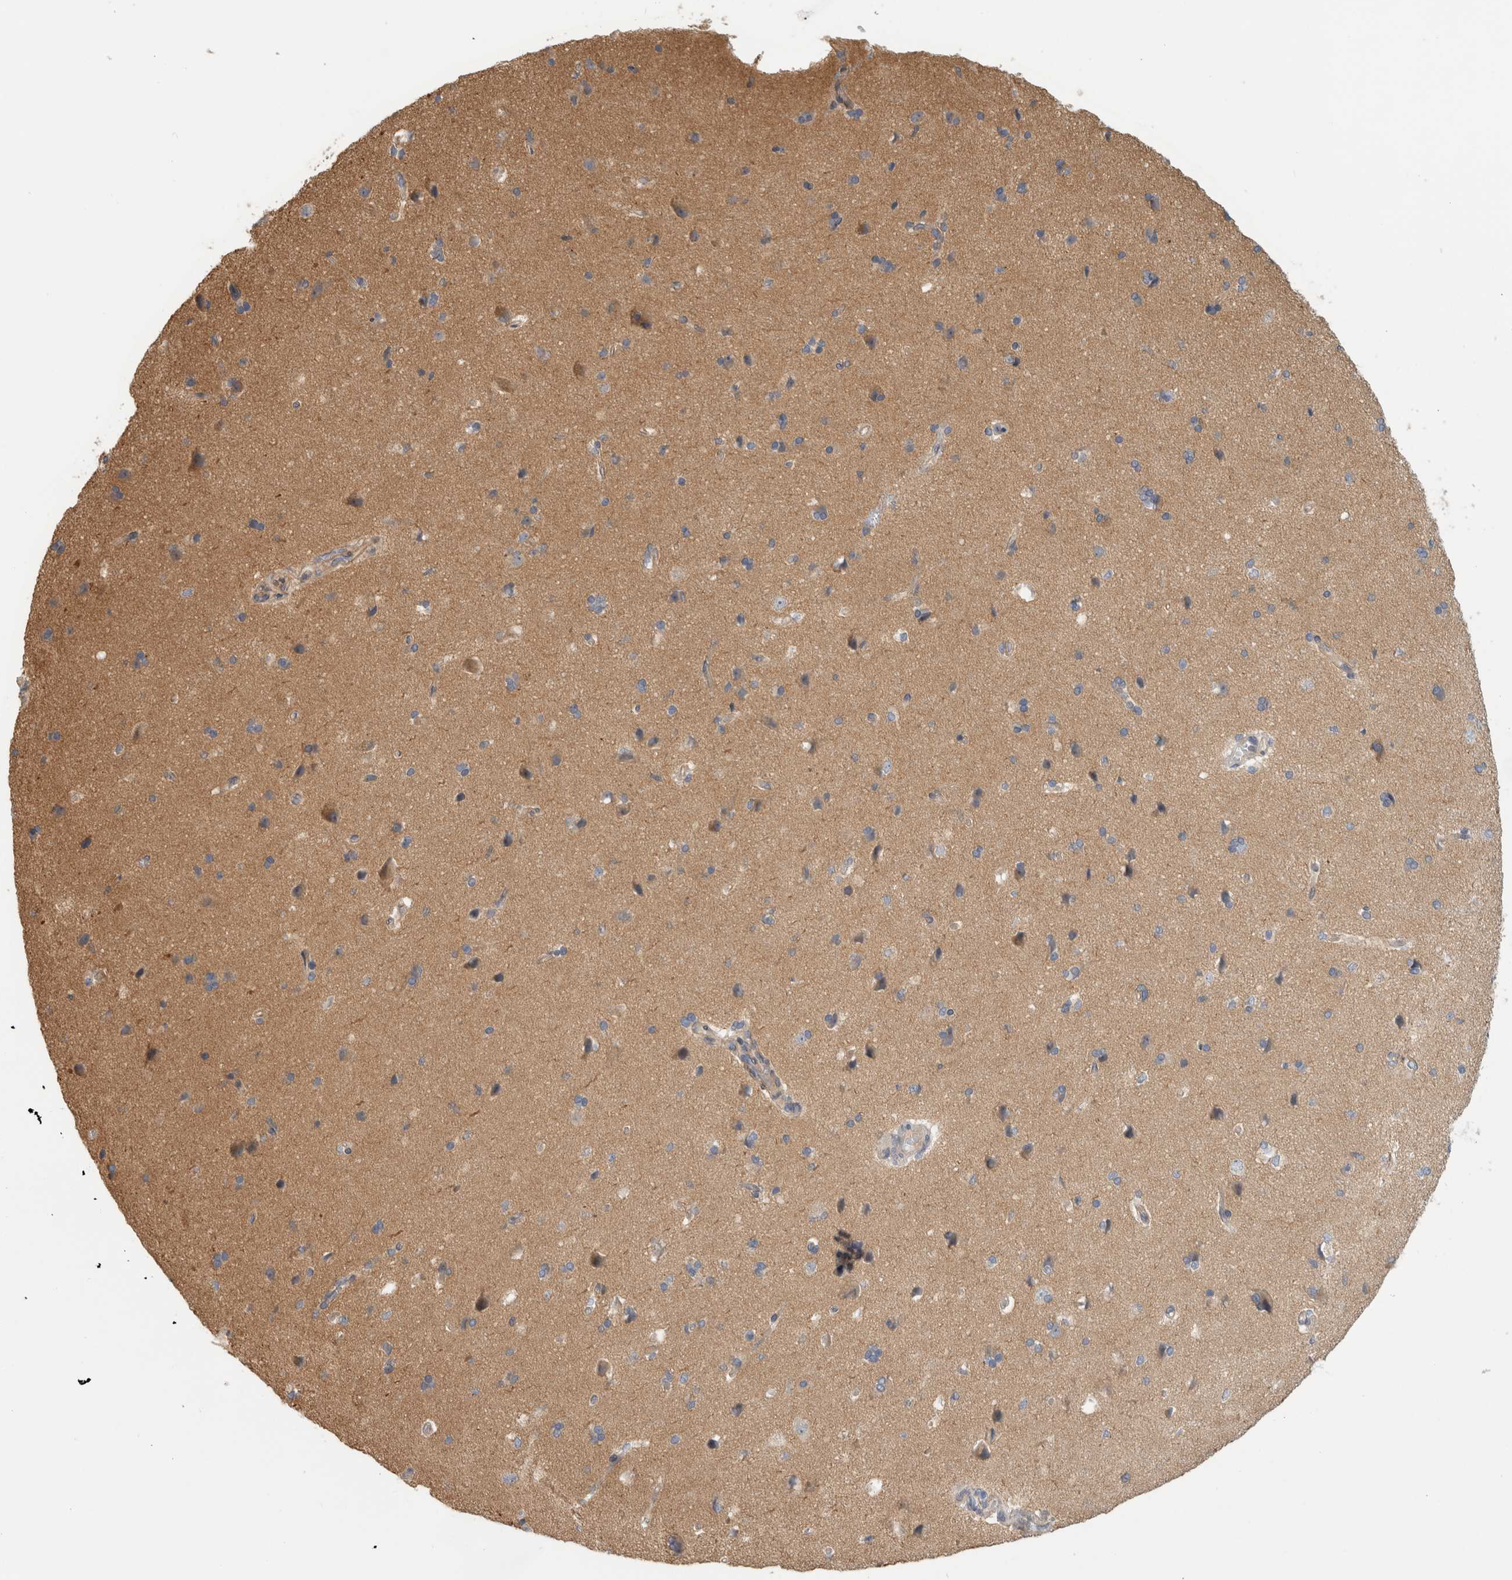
{"staining": {"intensity": "weak", "quantity": "25%-75%", "location": "cytoplasmic/membranous"}, "tissue": "cerebral cortex", "cell_type": "Endothelial cells", "image_type": "normal", "snomed": [{"axis": "morphology", "description": "Normal tissue, NOS"}, {"axis": "topography", "description": "Cerebral cortex"}], "caption": "IHC histopathology image of unremarkable cerebral cortex stained for a protein (brown), which exhibits low levels of weak cytoplasmic/membranous expression in about 25%-75% of endothelial cells.", "gene": "ZNF804B", "patient": {"sex": "male", "age": 62}}